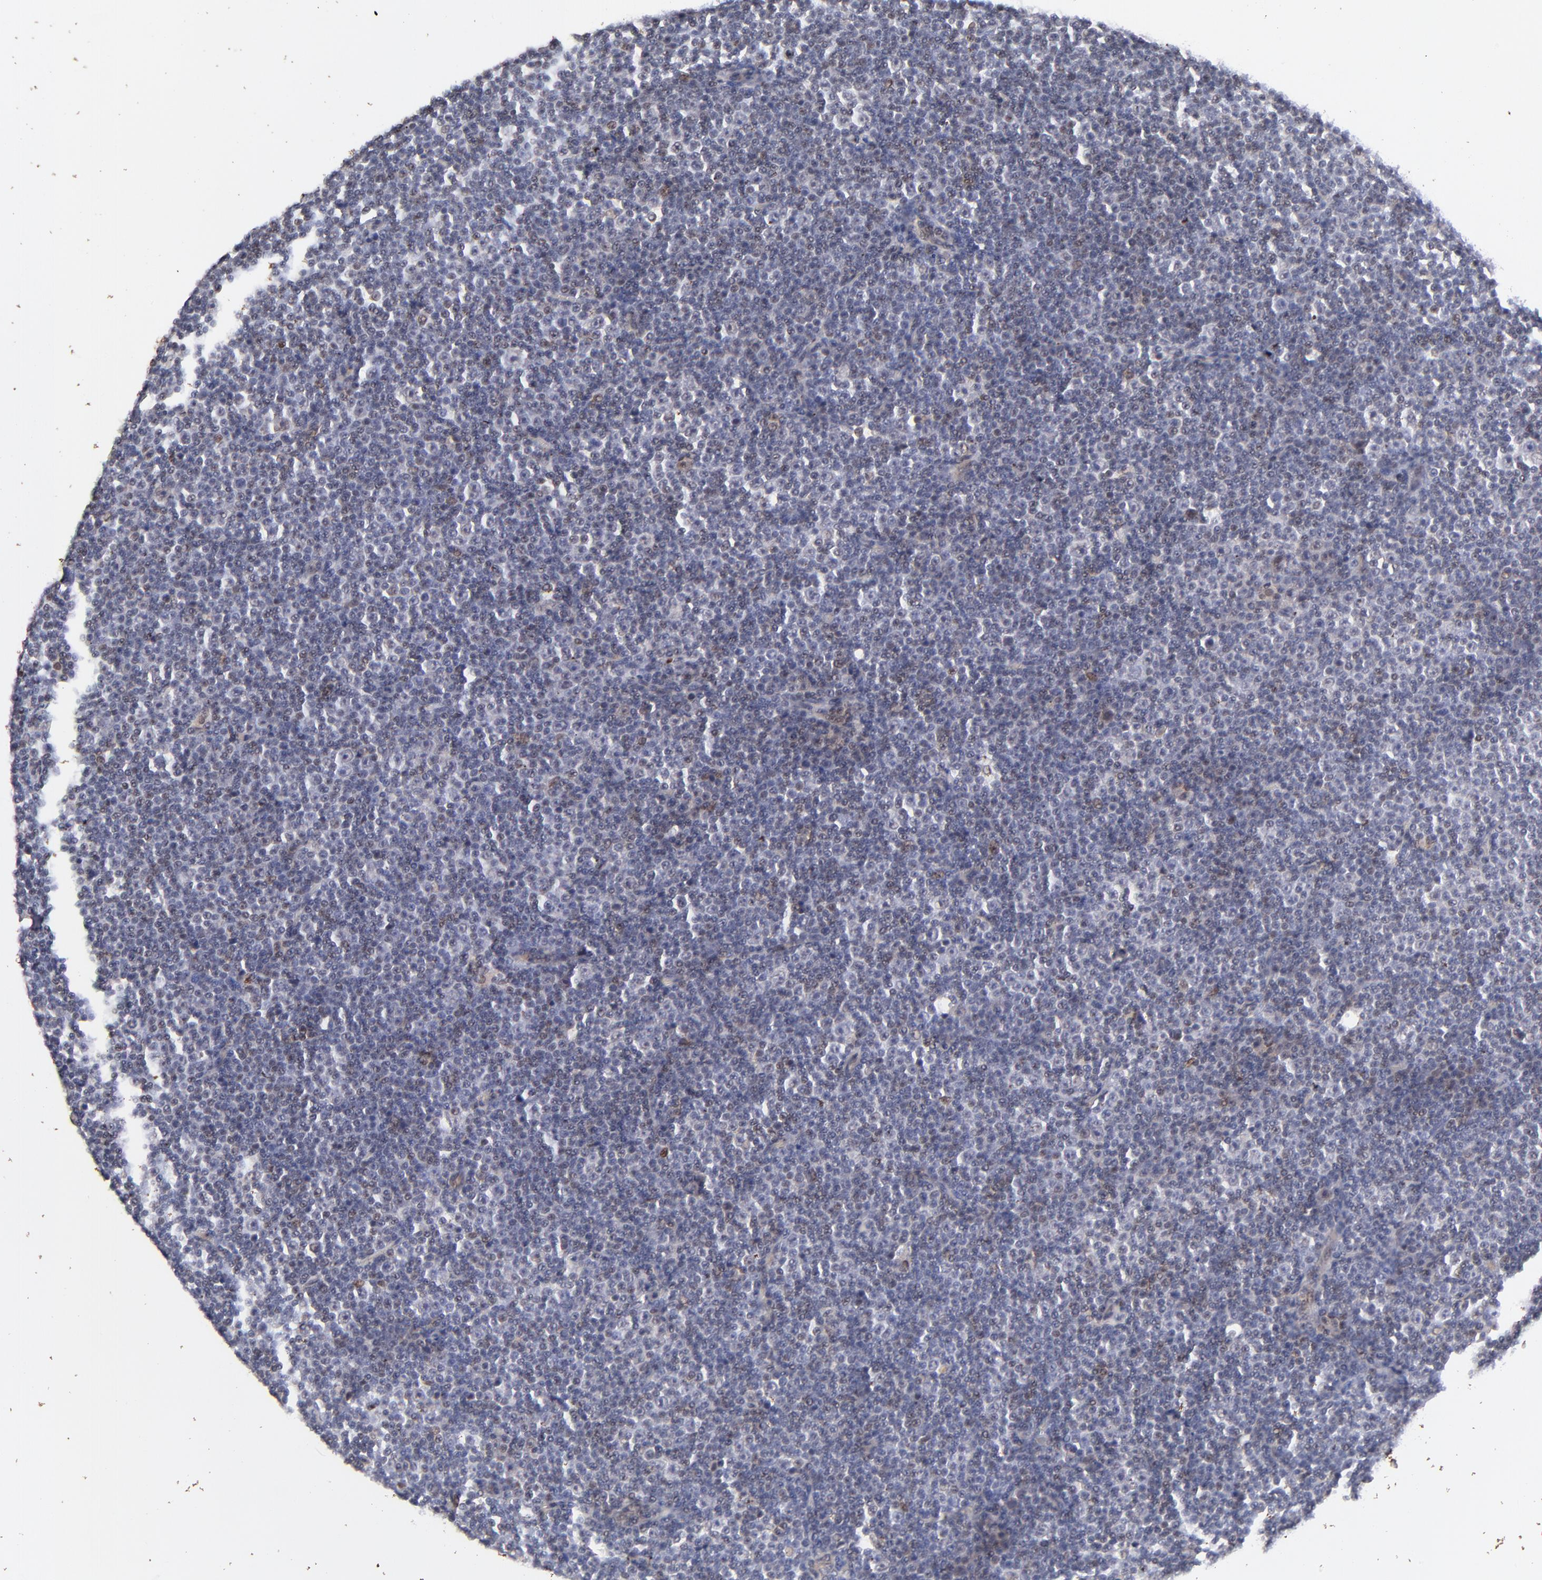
{"staining": {"intensity": "weak", "quantity": "25%-75%", "location": "nuclear"}, "tissue": "lymphoma", "cell_type": "Tumor cells", "image_type": "cancer", "snomed": [{"axis": "morphology", "description": "Malignant lymphoma, non-Hodgkin's type, Low grade"}, {"axis": "topography", "description": "Lymph node"}], "caption": "Immunohistochemistry of human low-grade malignant lymphoma, non-Hodgkin's type exhibits low levels of weak nuclear positivity in about 25%-75% of tumor cells. The staining was performed using DAB (3,3'-diaminobenzidine) to visualize the protein expression in brown, while the nuclei were stained in blue with hematoxylin (Magnification: 20x).", "gene": "ZFP92", "patient": {"sex": "female", "age": 67}}